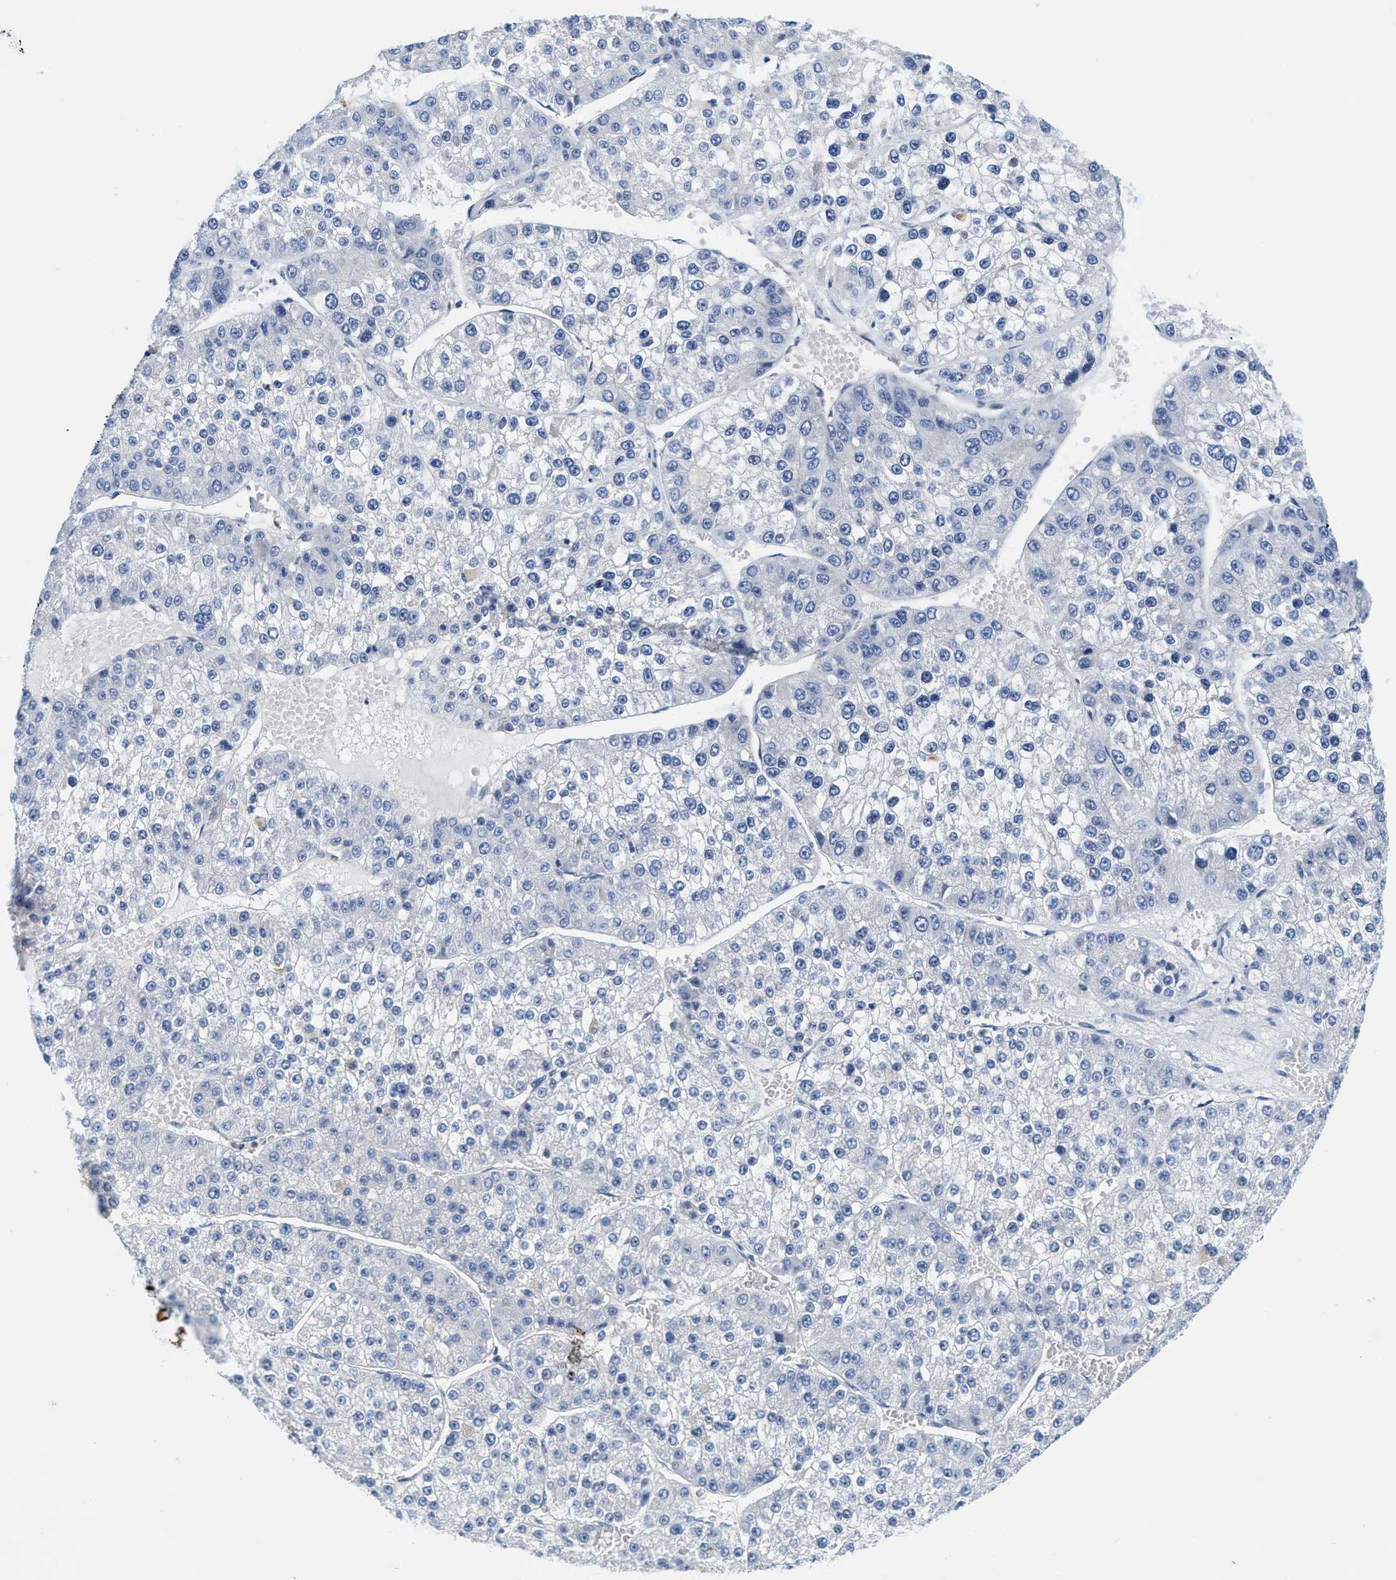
{"staining": {"intensity": "negative", "quantity": "none", "location": "none"}, "tissue": "liver cancer", "cell_type": "Tumor cells", "image_type": "cancer", "snomed": [{"axis": "morphology", "description": "Carcinoma, Hepatocellular, NOS"}, {"axis": "topography", "description": "Liver"}], "caption": "An image of liver cancer (hepatocellular carcinoma) stained for a protein displays no brown staining in tumor cells.", "gene": "CPA2", "patient": {"sex": "female", "age": 73}}